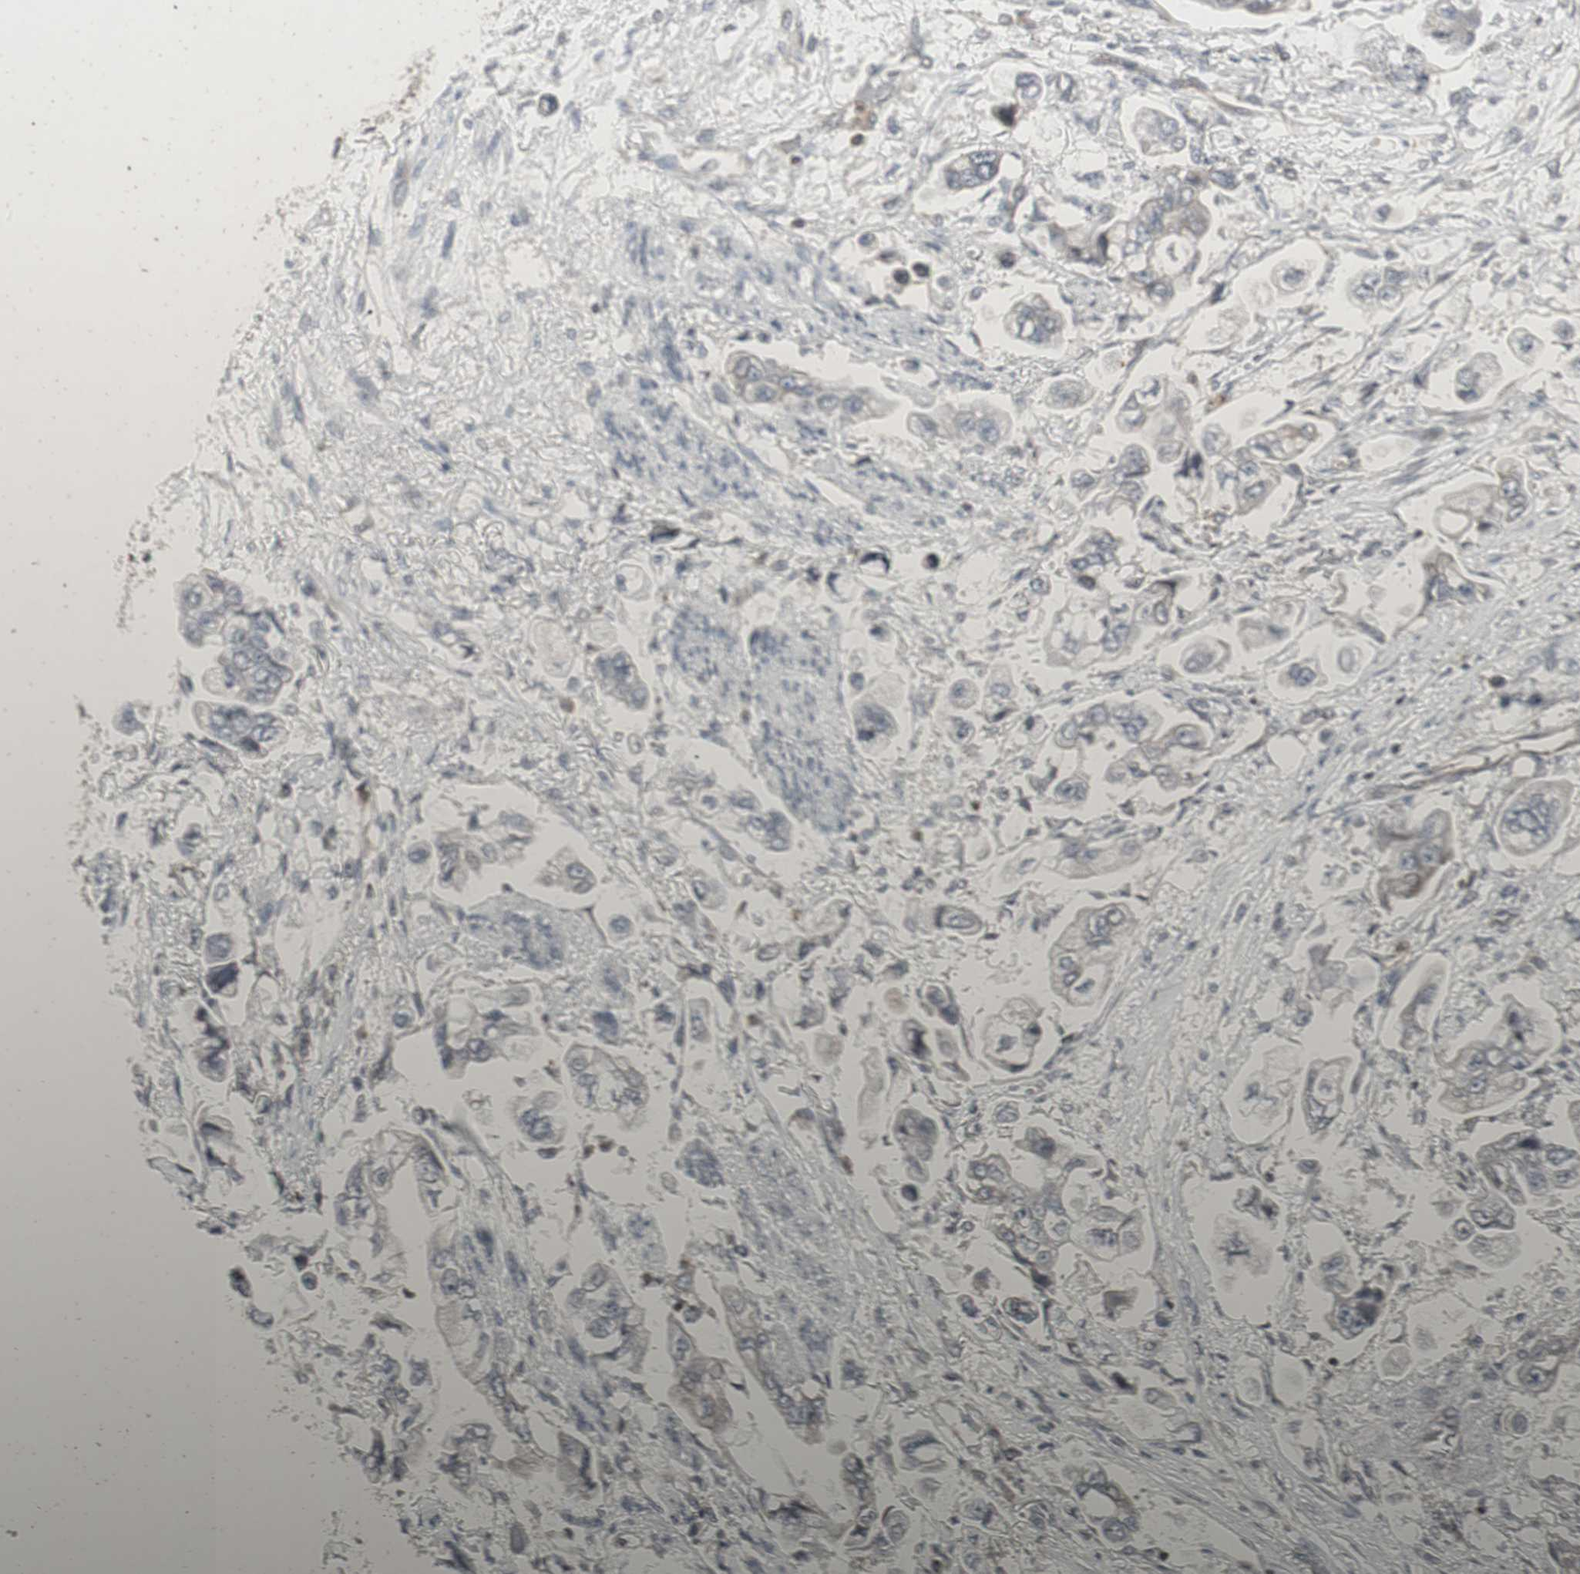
{"staining": {"intensity": "negative", "quantity": "none", "location": "none"}, "tissue": "stomach cancer", "cell_type": "Tumor cells", "image_type": "cancer", "snomed": [{"axis": "morphology", "description": "Adenocarcinoma, NOS"}, {"axis": "topography", "description": "Stomach"}], "caption": "Tumor cells show no significant protein expression in stomach adenocarcinoma.", "gene": "ARHGEF1", "patient": {"sex": "male", "age": 62}}